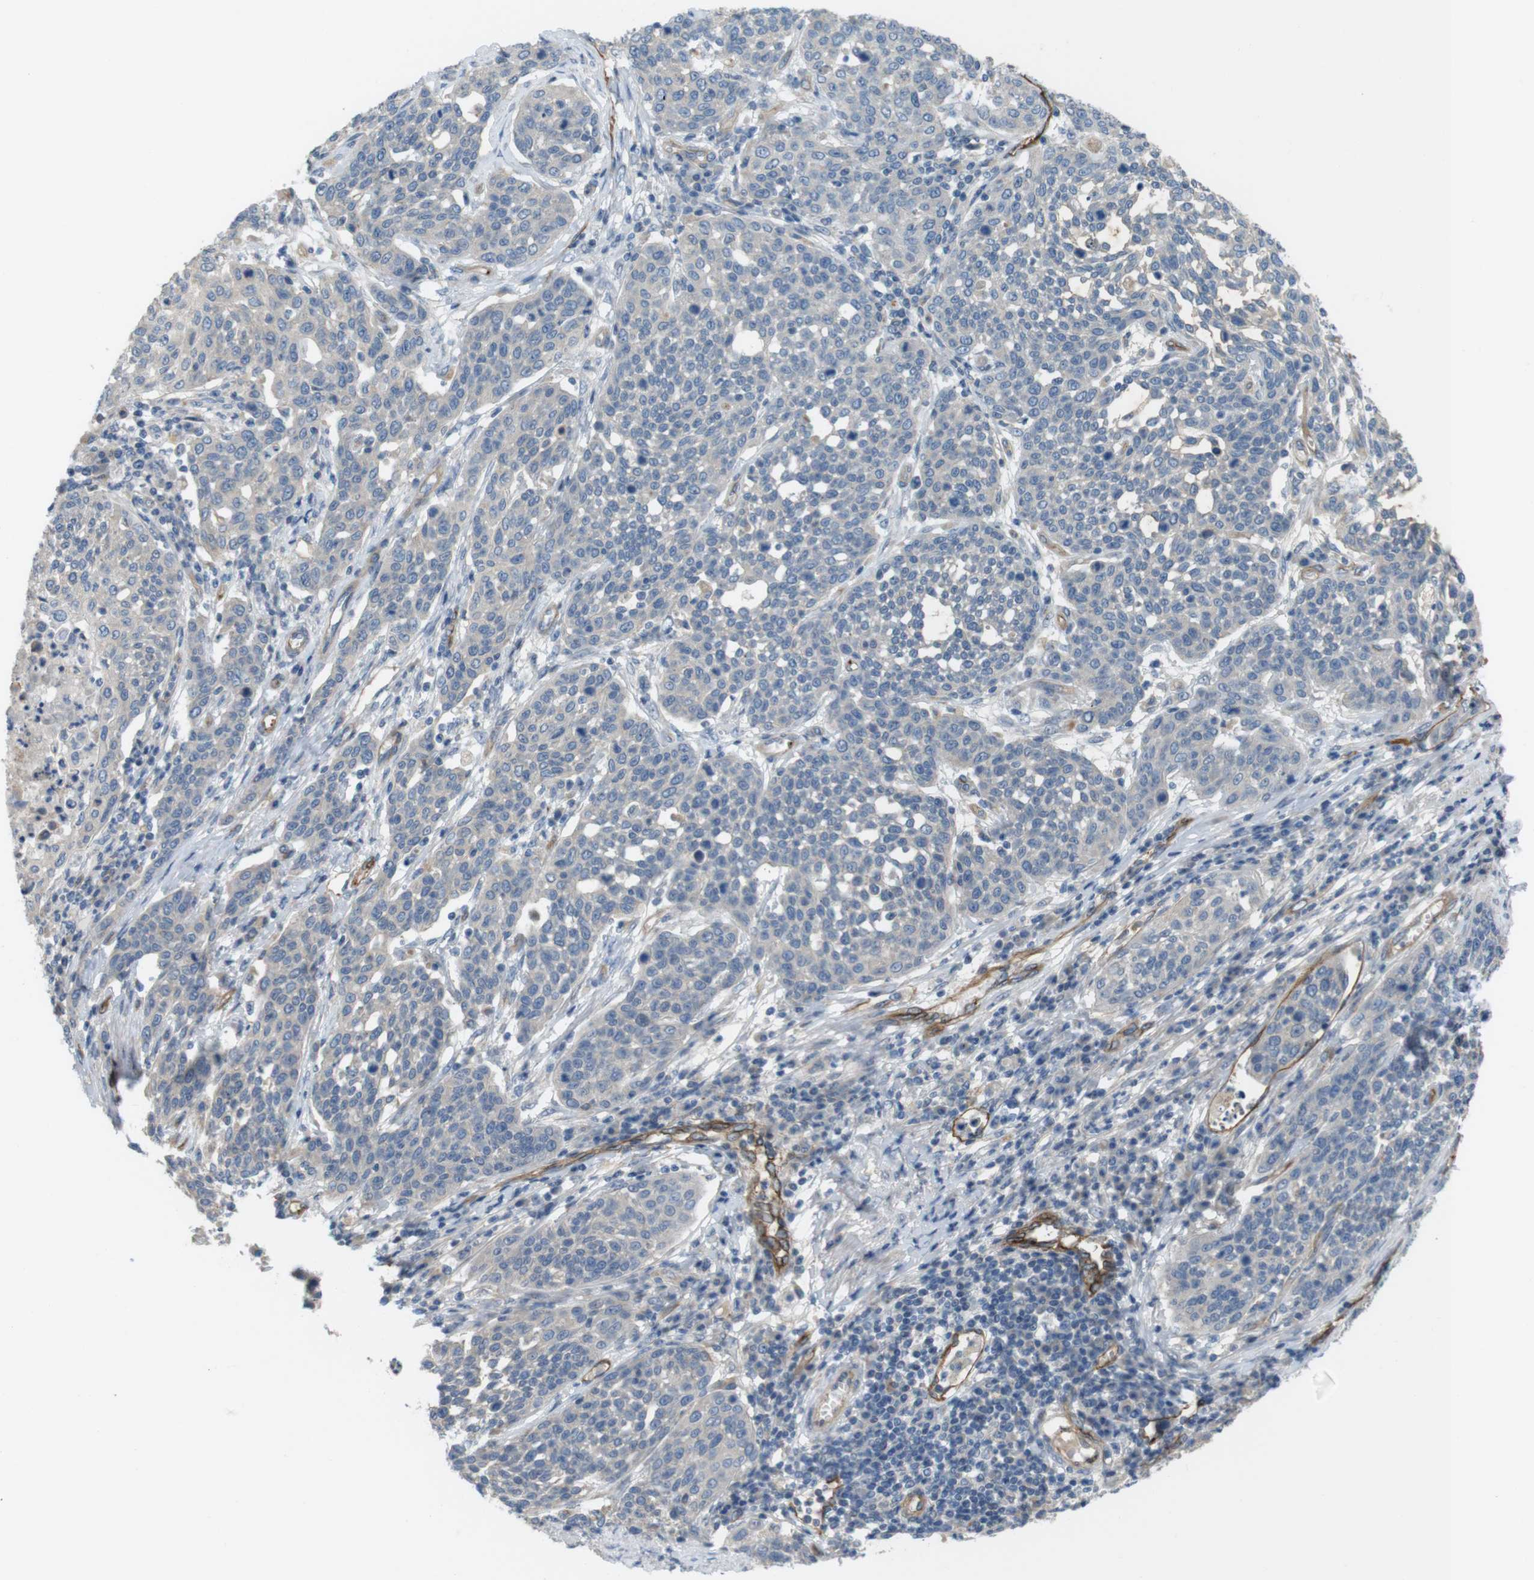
{"staining": {"intensity": "weak", "quantity": "25%-75%", "location": "cytoplasmic/membranous"}, "tissue": "cervical cancer", "cell_type": "Tumor cells", "image_type": "cancer", "snomed": [{"axis": "morphology", "description": "Squamous cell carcinoma, NOS"}, {"axis": "topography", "description": "Cervix"}], "caption": "Immunohistochemistry of squamous cell carcinoma (cervical) reveals low levels of weak cytoplasmic/membranous positivity in about 25%-75% of tumor cells. Immunohistochemistry (ihc) stains the protein of interest in brown and the nuclei are stained blue.", "gene": "BVES", "patient": {"sex": "female", "age": 34}}